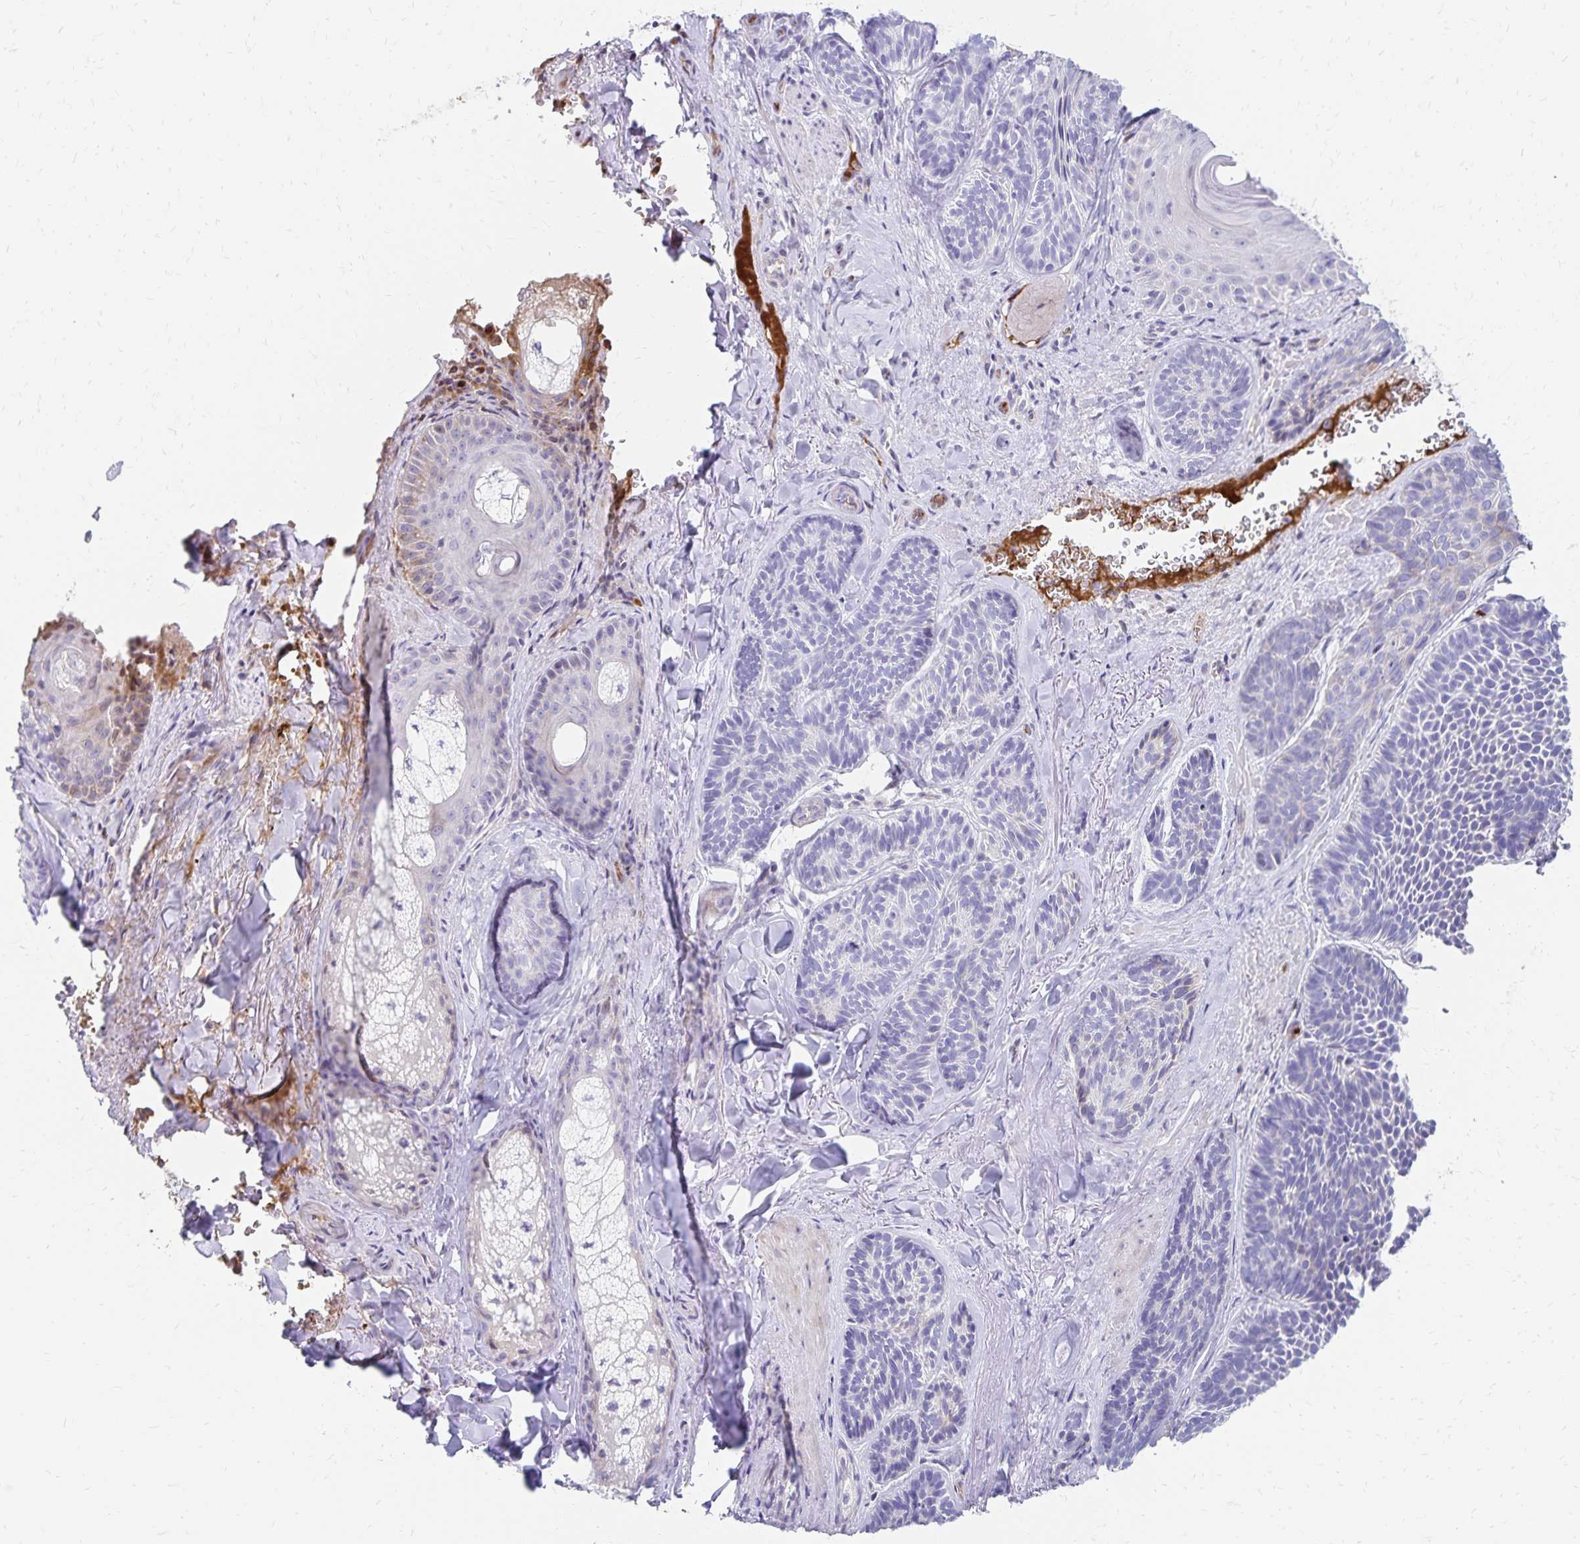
{"staining": {"intensity": "negative", "quantity": "none", "location": "none"}, "tissue": "skin cancer", "cell_type": "Tumor cells", "image_type": "cancer", "snomed": [{"axis": "morphology", "description": "Basal cell carcinoma"}, {"axis": "topography", "description": "Skin"}], "caption": "IHC photomicrograph of neoplastic tissue: basal cell carcinoma (skin) stained with DAB (3,3'-diaminobenzidine) shows no significant protein staining in tumor cells. (DAB immunohistochemistry (IHC) visualized using brightfield microscopy, high magnification).", "gene": "NECAP1", "patient": {"sex": "male", "age": 81}}